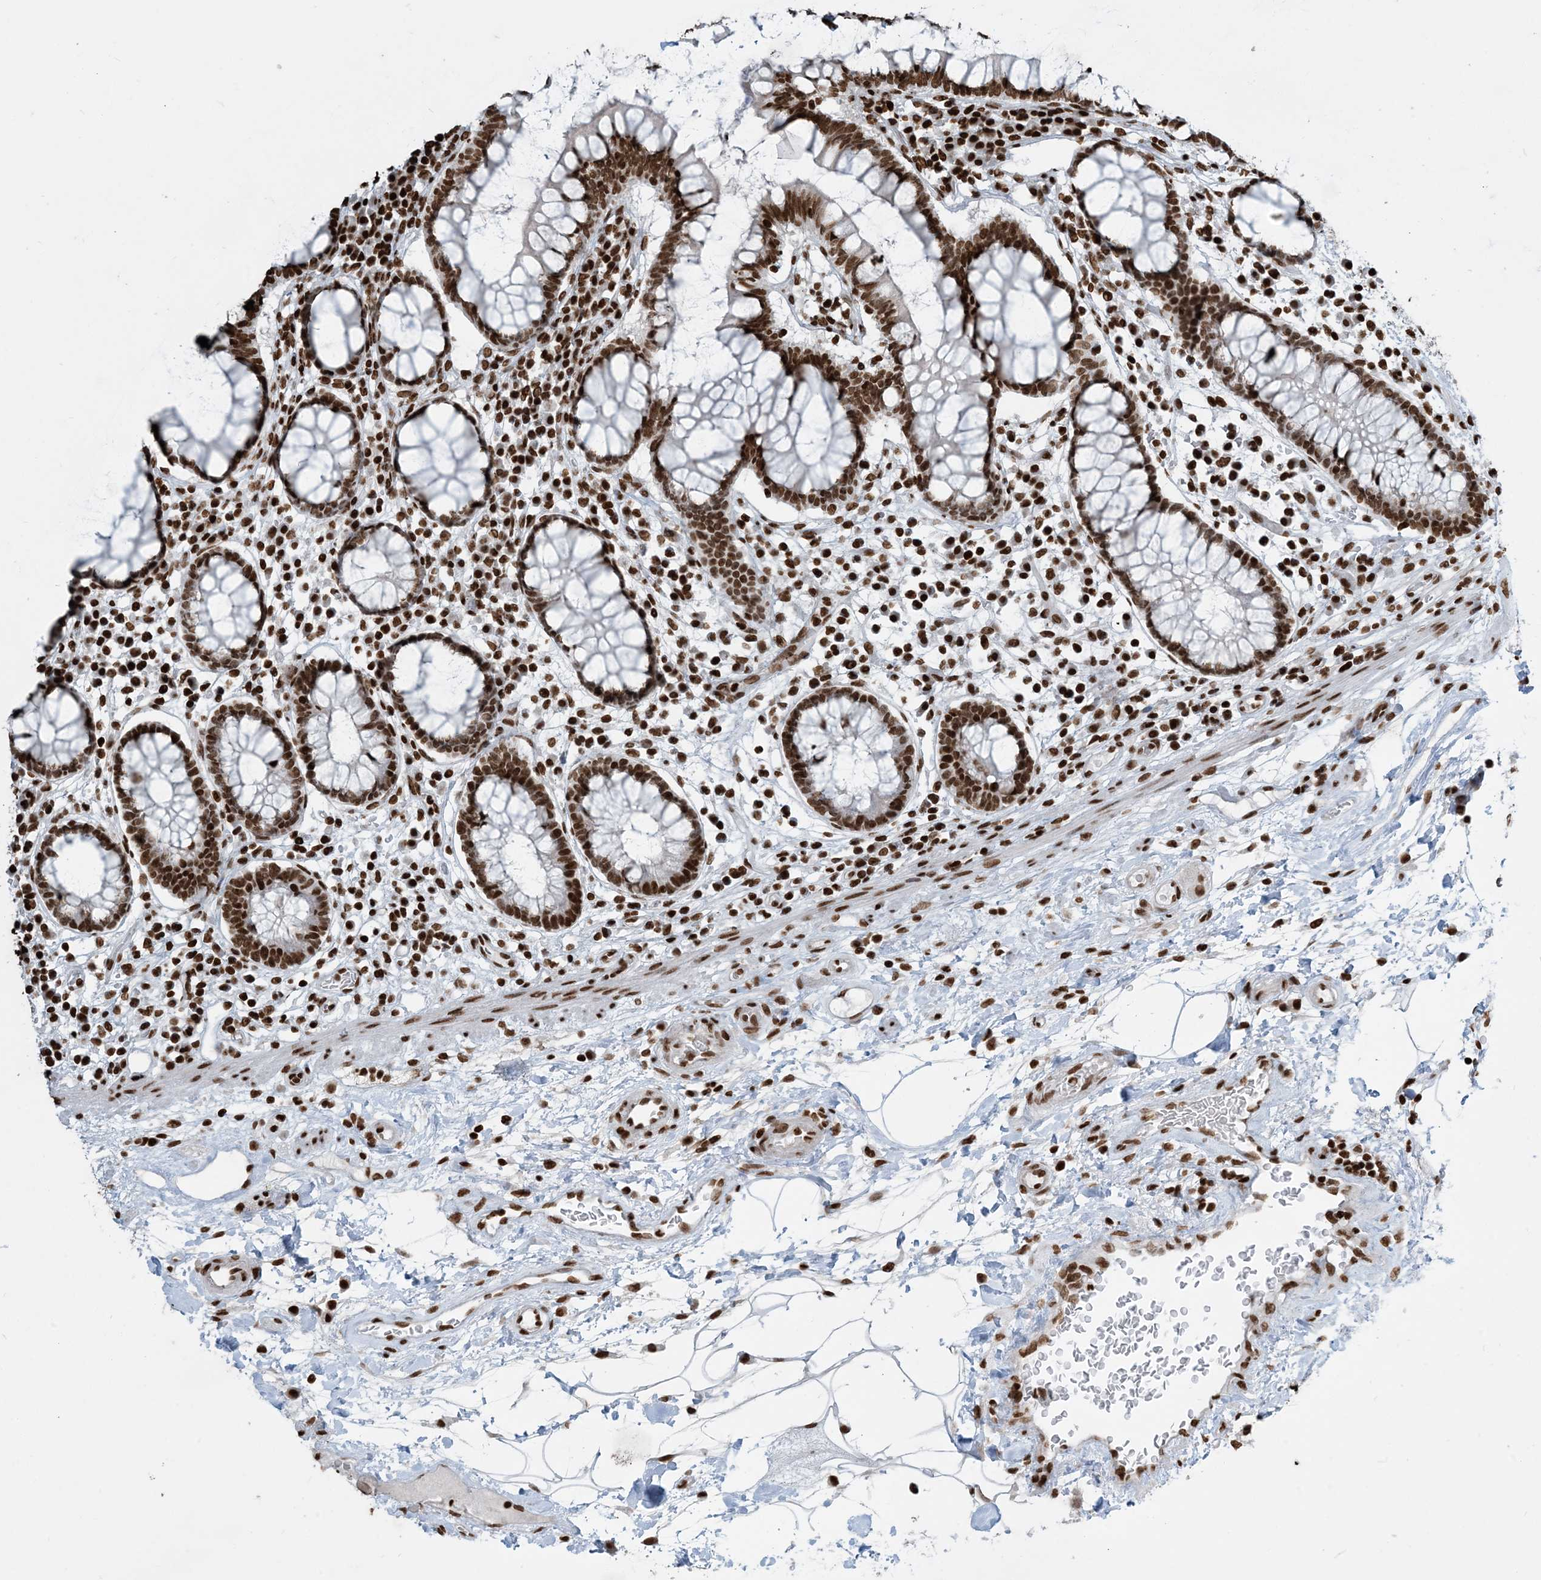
{"staining": {"intensity": "strong", "quantity": ">75%", "location": "nuclear"}, "tissue": "colon", "cell_type": "Endothelial cells", "image_type": "normal", "snomed": [{"axis": "morphology", "description": "Normal tissue, NOS"}, {"axis": "topography", "description": "Colon"}], "caption": "This image reveals IHC staining of benign colon, with high strong nuclear staining in approximately >75% of endothelial cells.", "gene": "H3", "patient": {"sex": "female", "age": 79}}